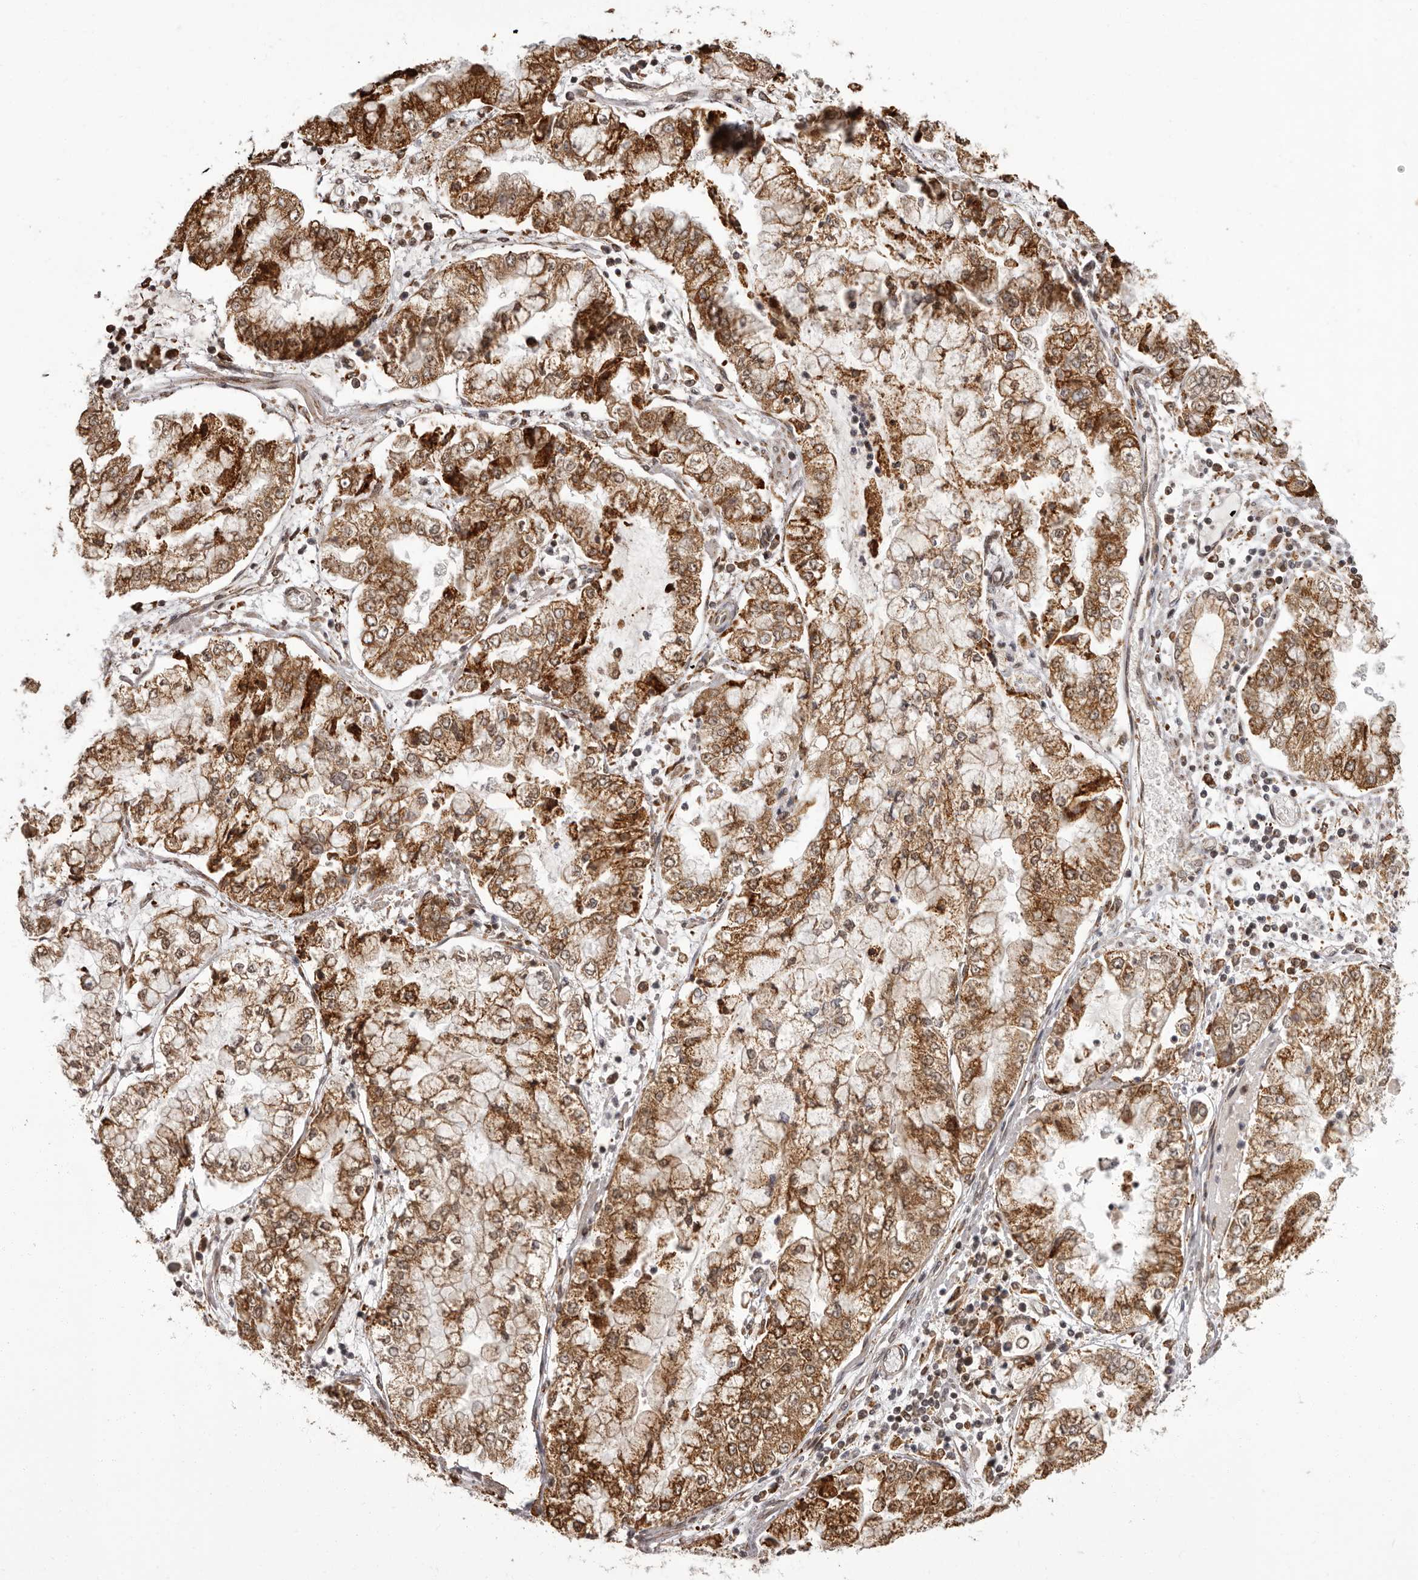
{"staining": {"intensity": "moderate", "quantity": ">75%", "location": "cytoplasmic/membranous"}, "tissue": "stomach cancer", "cell_type": "Tumor cells", "image_type": "cancer", "snomed": [{"axis": "morphology", "description": "Adenocarcinoma, NOS"}, {"axis": "topography", "description": "Stomach"}], "caption": "Tumor cells exhibit medium levels of moderate cytoplasmic/membranous expression in about >75% of cells in human stomach cancer (adenocarcinoma).", "gene": "IL32", "patient": {"sex": "male", "age": 76}}